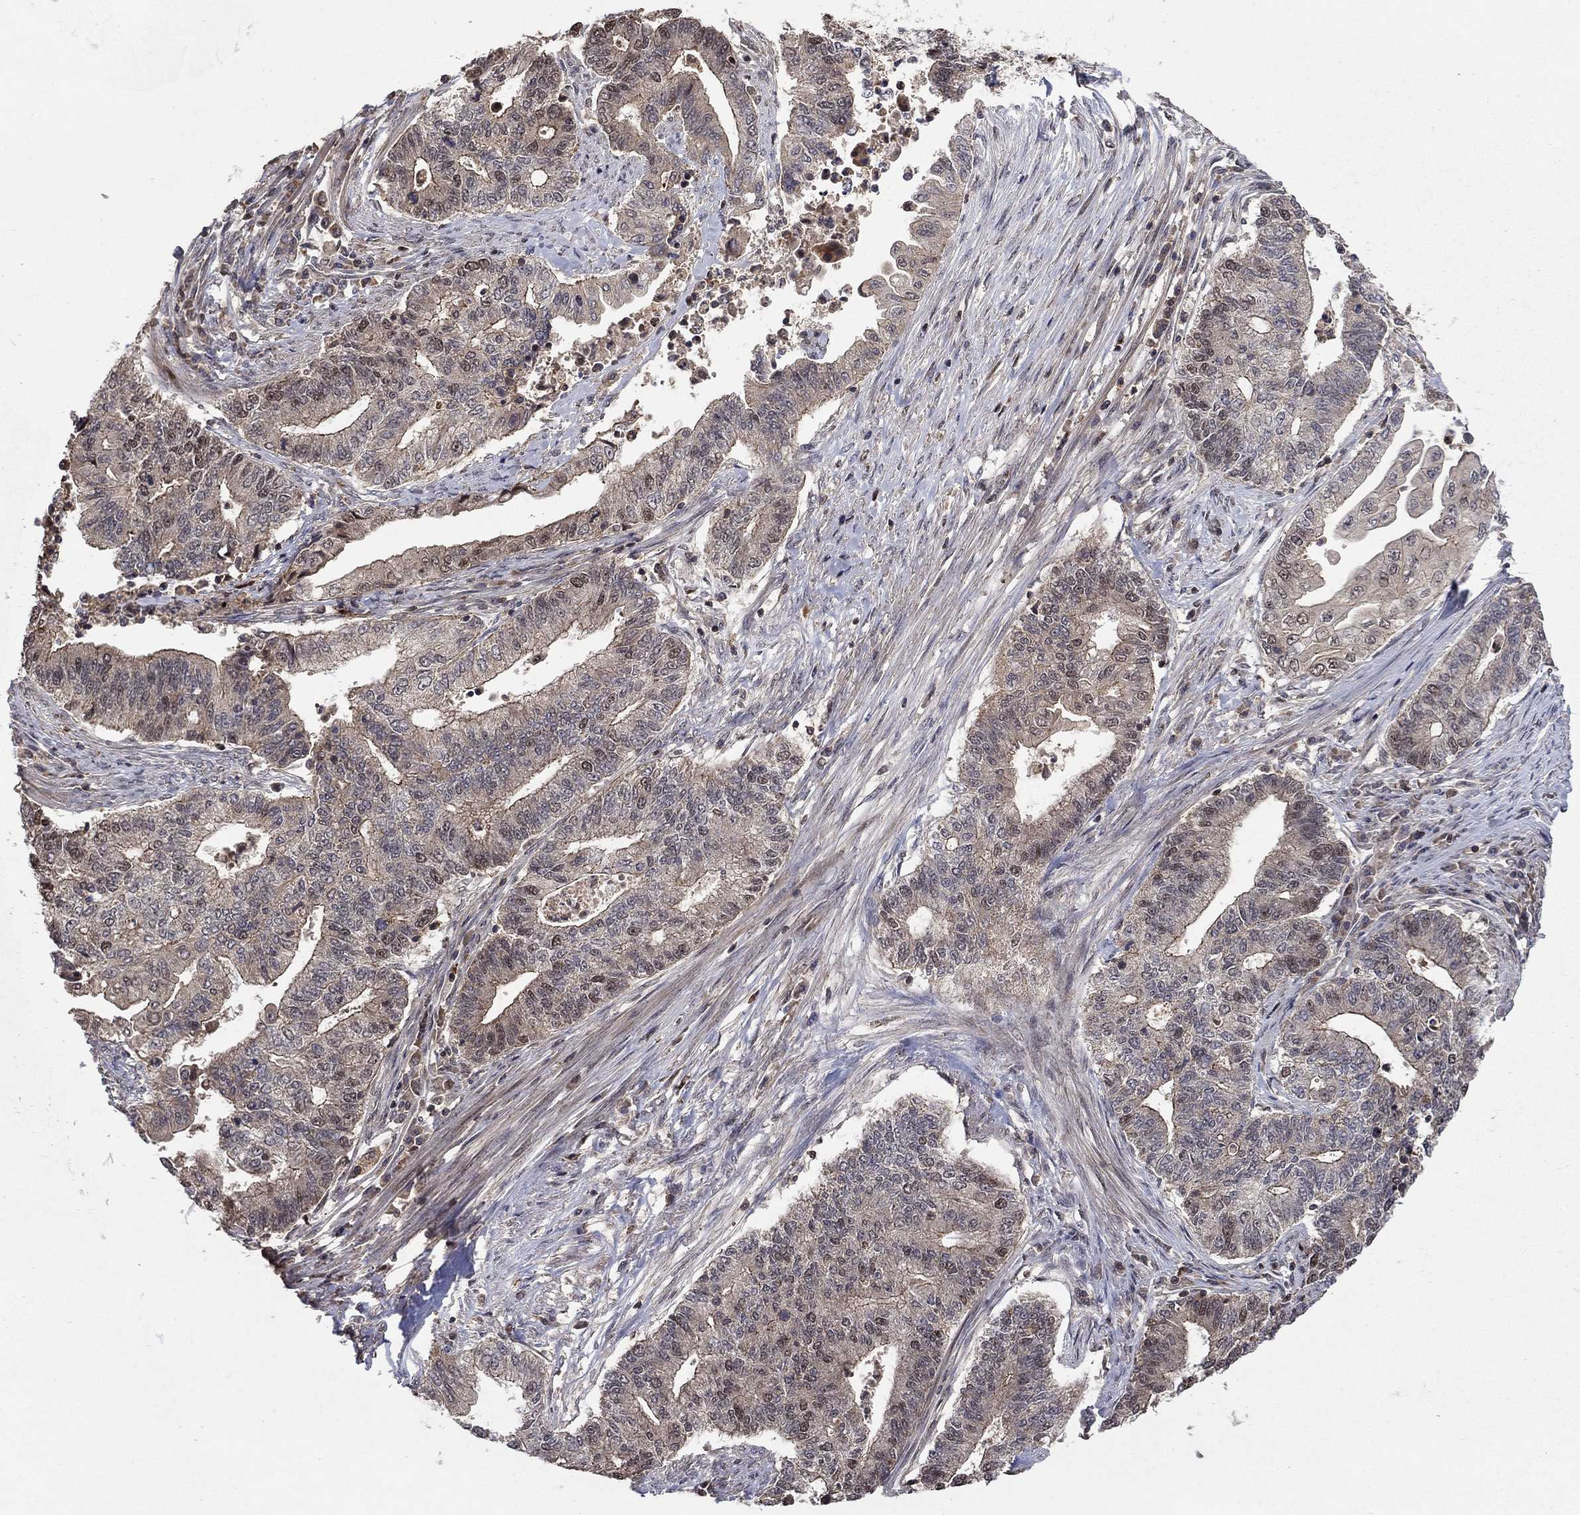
{"staining": {"intensity": "weak", "quantity": "25%-75%", "location": "cytoplasmic/membranous,nuclear"}, "tissue": "endometrial cancer", "cell_type": "Tumor cells", "image_type": "cancer", "snomed": [{"axis": "morphology", "description": "Adenocarcinoma, NOS"}, {"axis": "topography", "description": "Uterus"}, {"axis": "topography", "description": "Endometrium"}], "caption": "Tumor cells reveal low levels of weak cytoplasmic/membranous and nuclear expression in approximately 25%-75% of cells in human endometrial cancer. The protein is stained brown, and the nuclei are stained in blue (DAB IHC with brightfield microscopy, high magnification).", "gene": "CCDC66", "patient": {"sex": "female", "age": 54}}